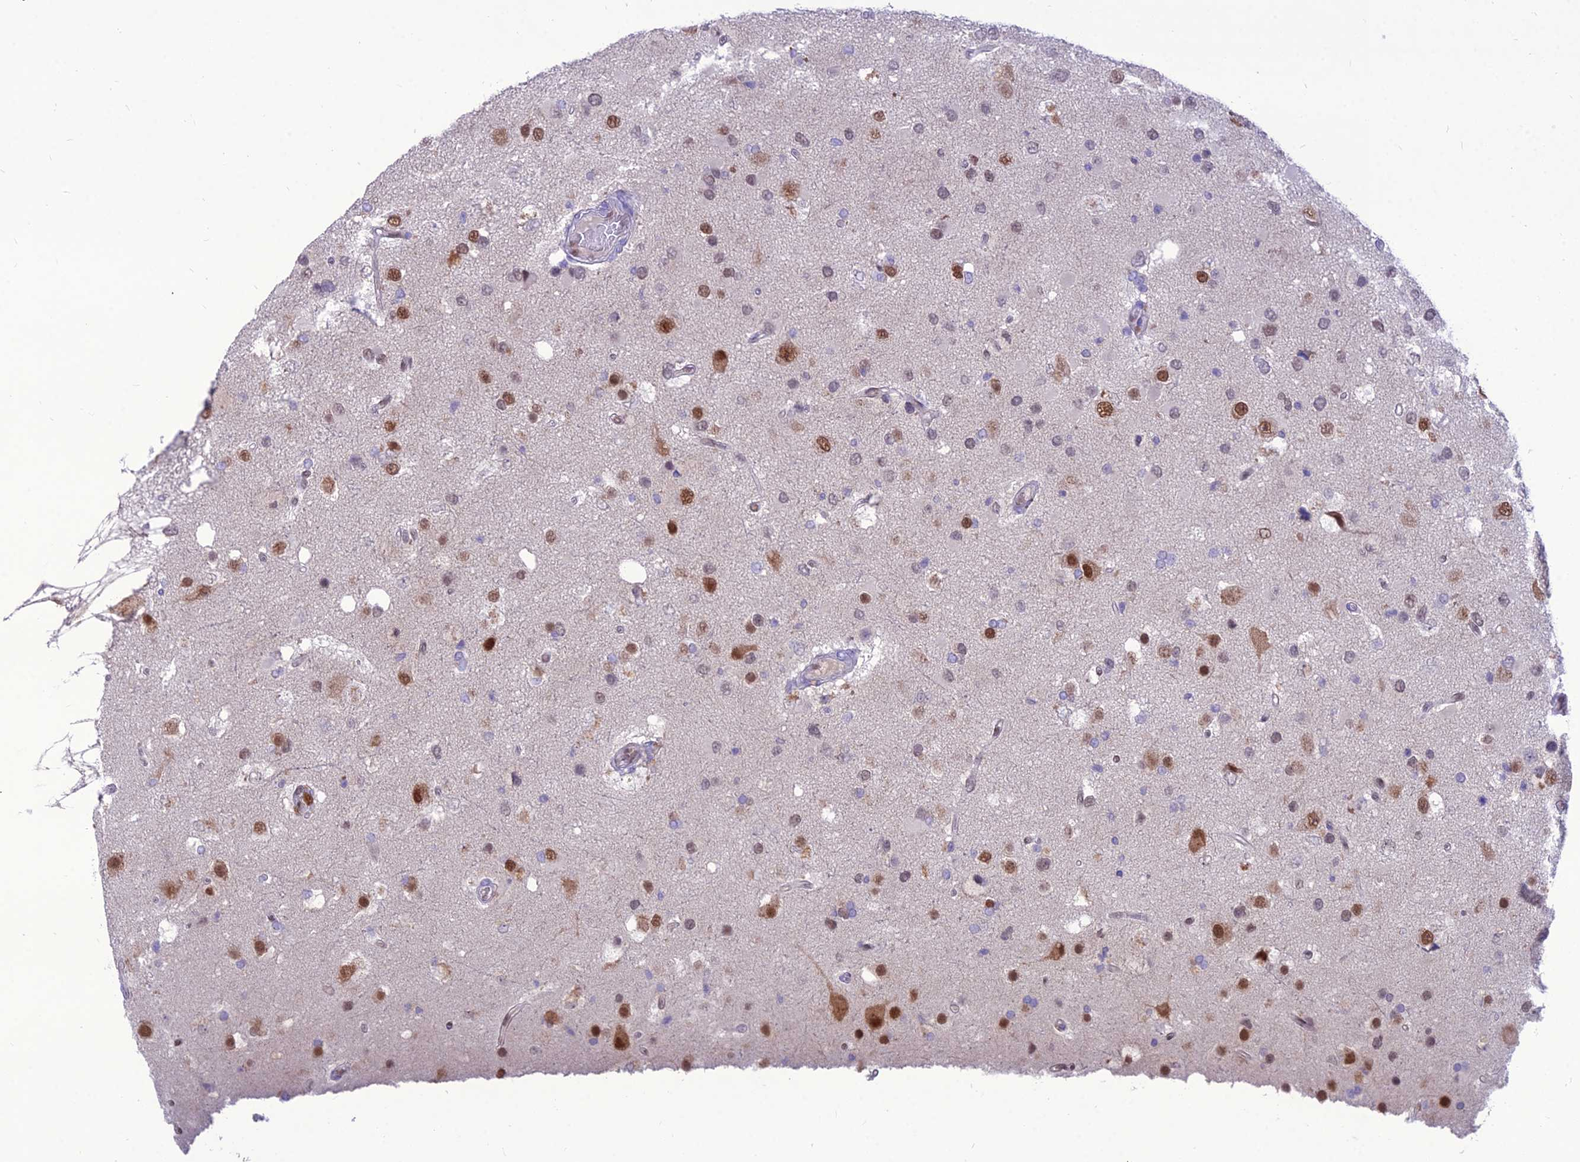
{"staining": {"intensity": "moderate", "quantity": "25%-75%", "location": "nuclear"}, "tissue": "glioma", "cell_type": "Tumor cells", "image_type": "cancer", "snomed": [{"axis": "morphology", "description": "Glioma, malignant, High grade"}, {"axis": "topography", "description": "Brain"}], "caption": "A micrograph of glioma stained for a protein displays moderate nuclear brown staining in tumor cells.", "gene": "NOVA2", "patient": {"sex": "male", "age": 53}}